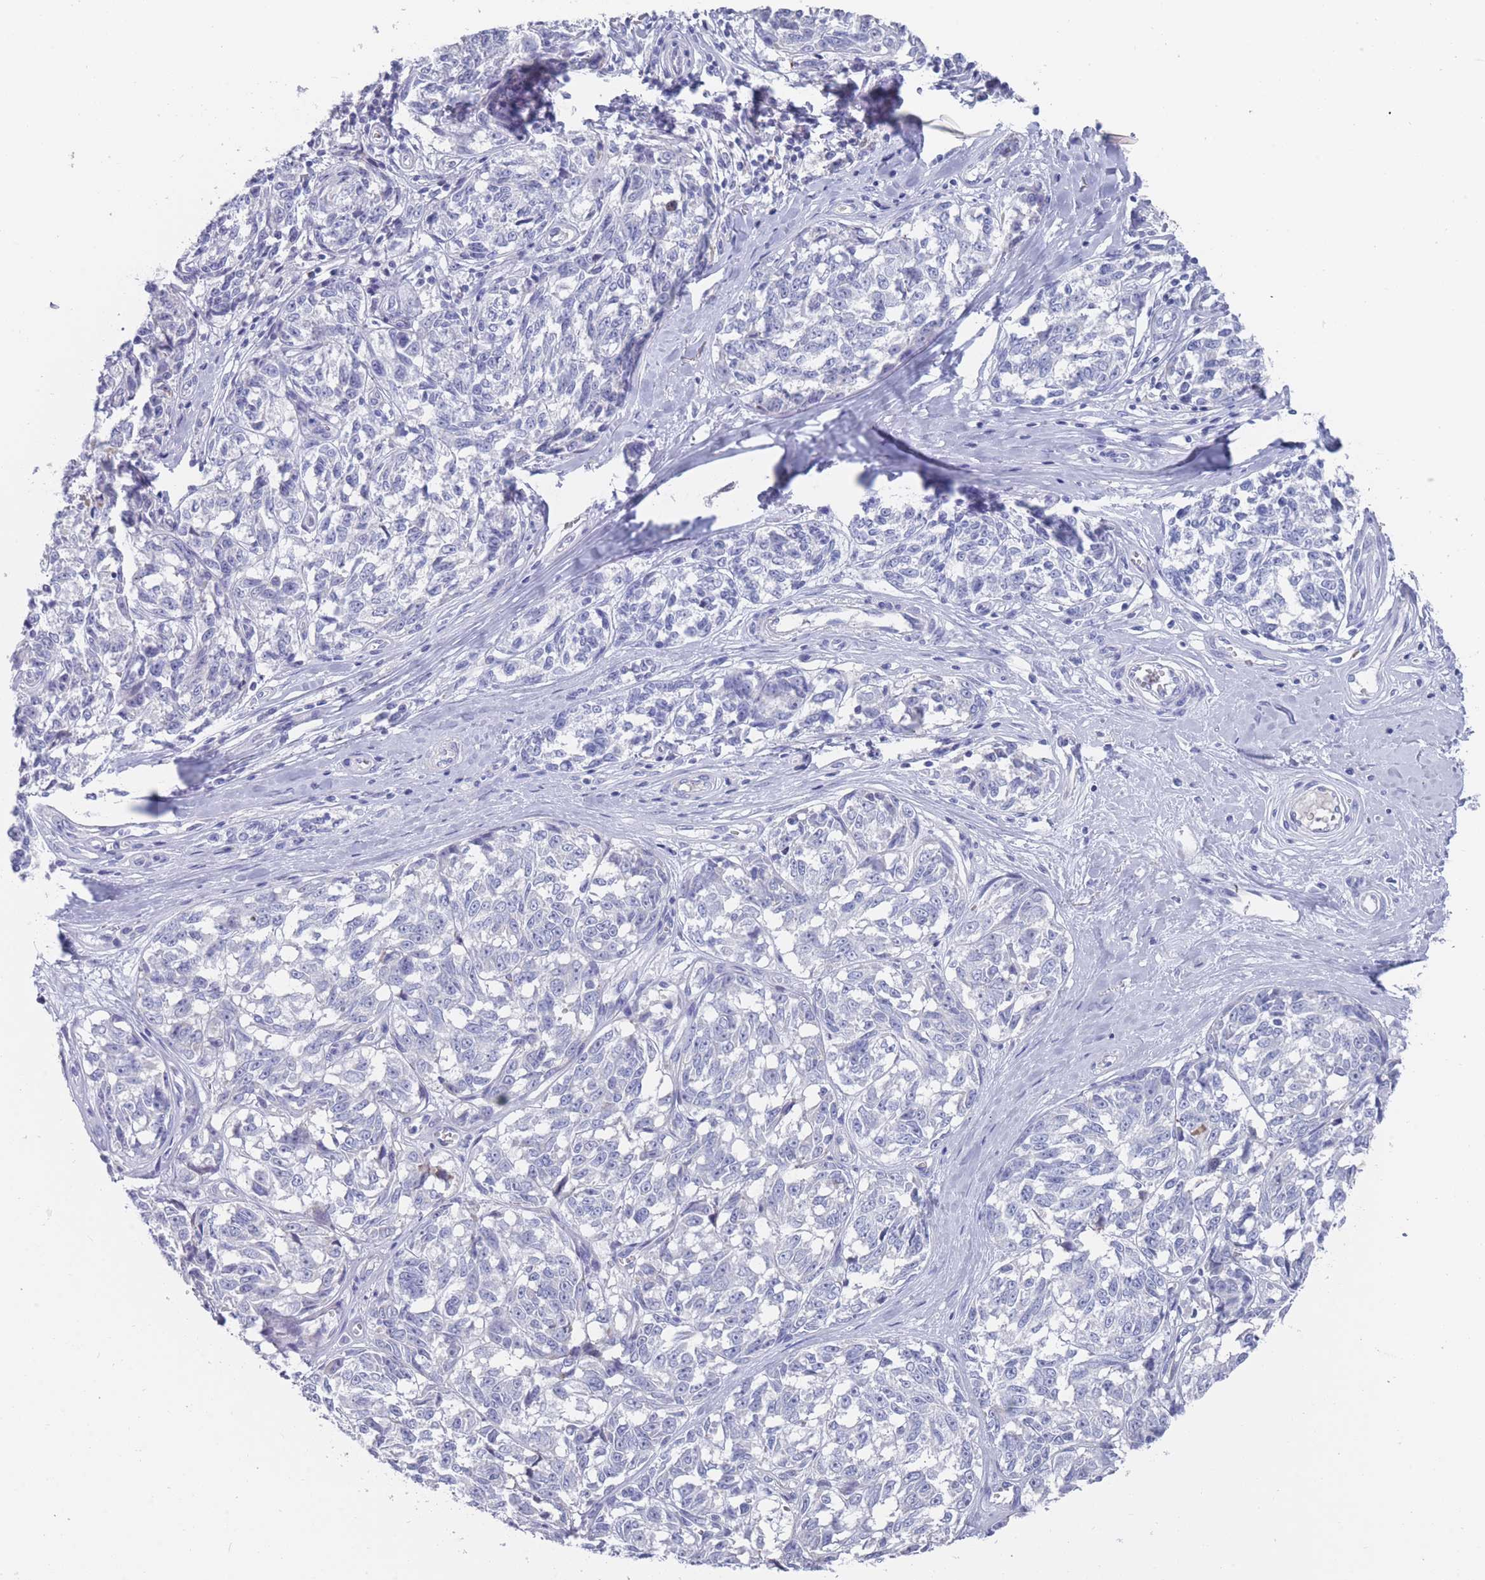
{"staining": {"intensity": "negative", "quantity": "none", "location": "none"}, "tissue": "melanoma", "cell_type": "Tumor cells", "image_type": "cancer", "snomed": [{"axis": "morphology", "description": "Normal tissue, NOS"}, {"axis": "morphology", "description": "Malignant melanoma, NOS"}, {"axis": "topography", "description": "Skin"}], "caption": "There is no significant positivity in tumor cells of melanoma. (Brightfield microscopy of DAB IHC at high magnification).", "gene": "ST8SIA5", "patient": {"sex": "female", "age": 64}}